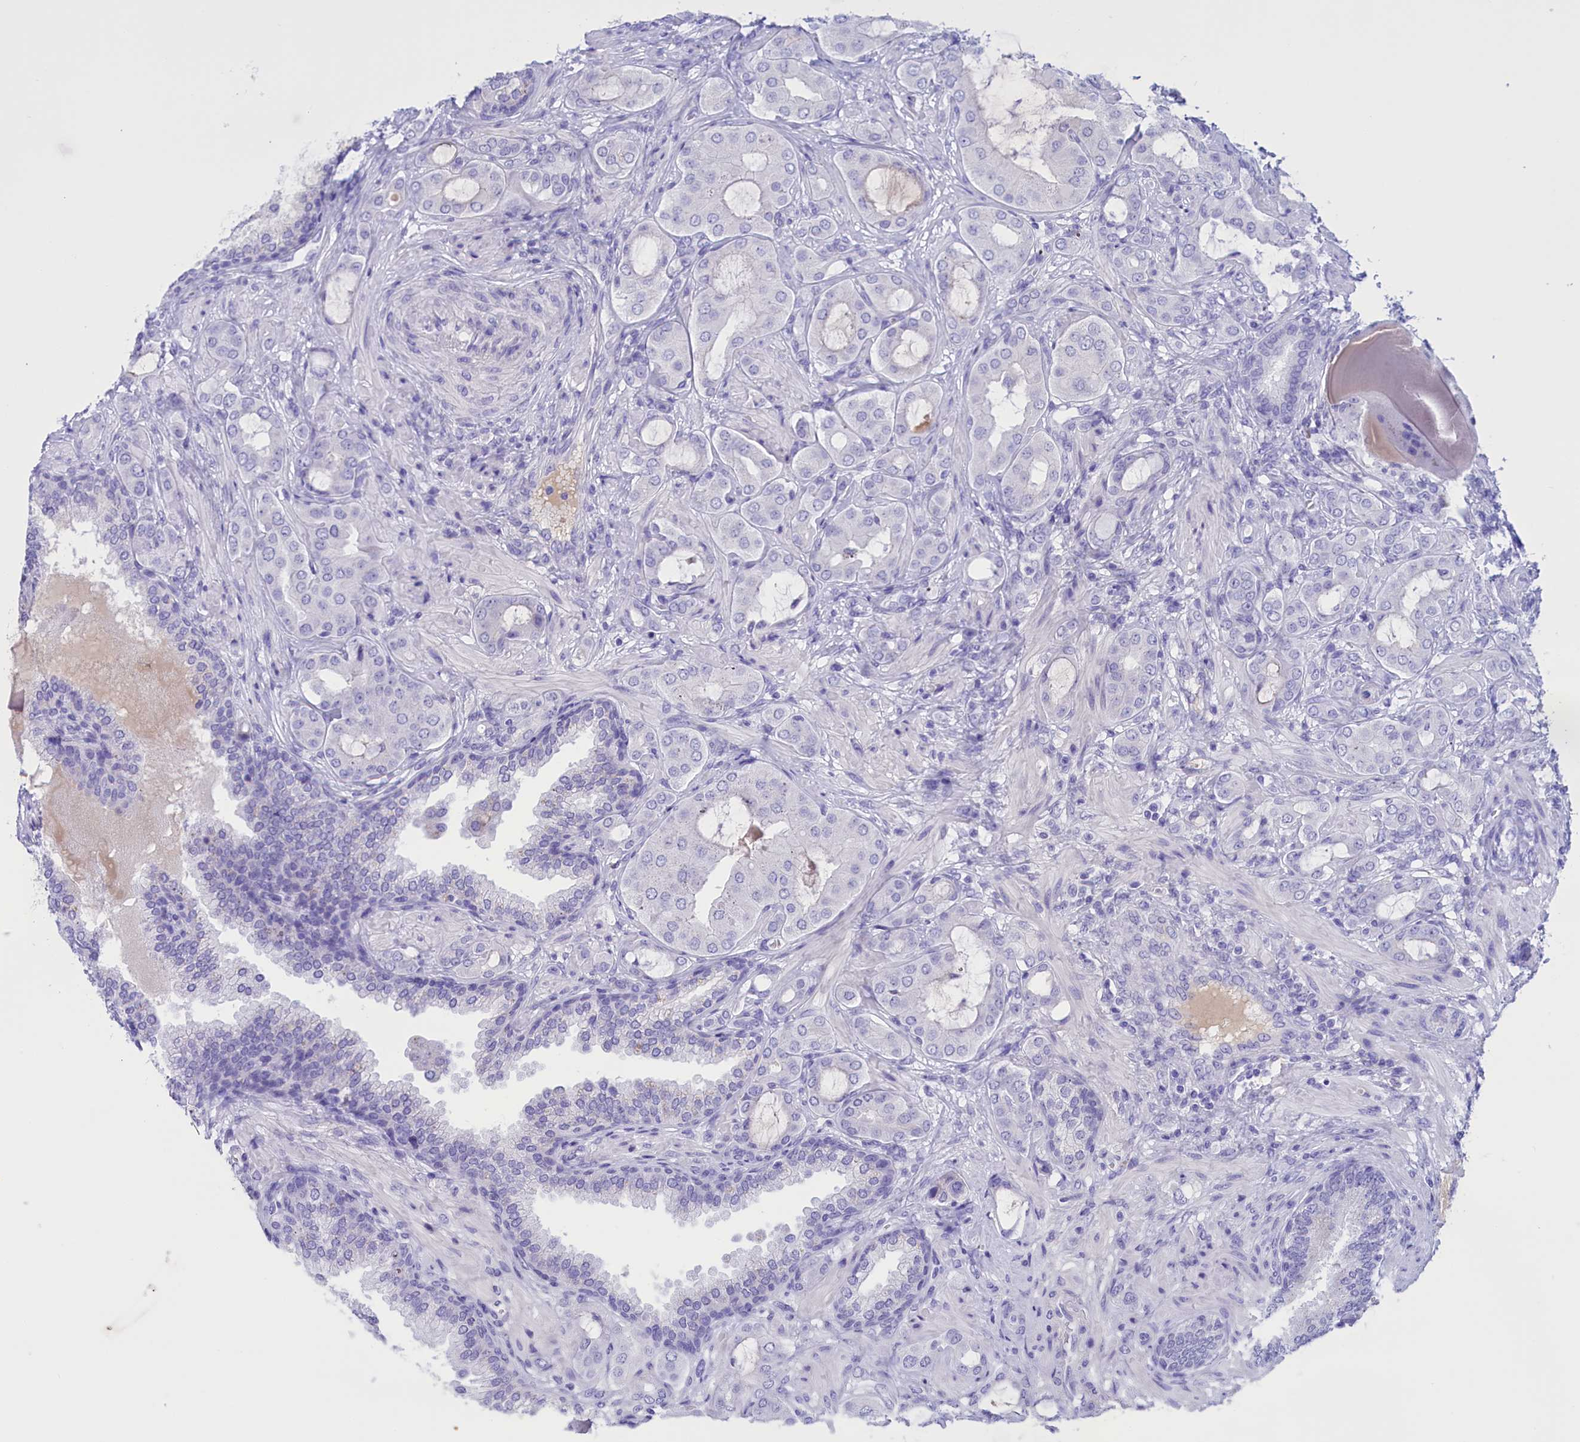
{"staining": {"intensity": "negative", "quantity": "none", "location": "none"}, "tissue": "prostate cancer", "cell_type": "Tumor cells", "image_type": "cancer", "snomed": [{"axis": "morphology", "description": "Adenocarcinoma, Low grade"}, {"axis": "topography", "description": "Prostate"}], "caption": "Tumor cells show no significant positivity in prostate cancer.", "gene": "PROK2", "patient": {"sex": "male", "age": 57}}